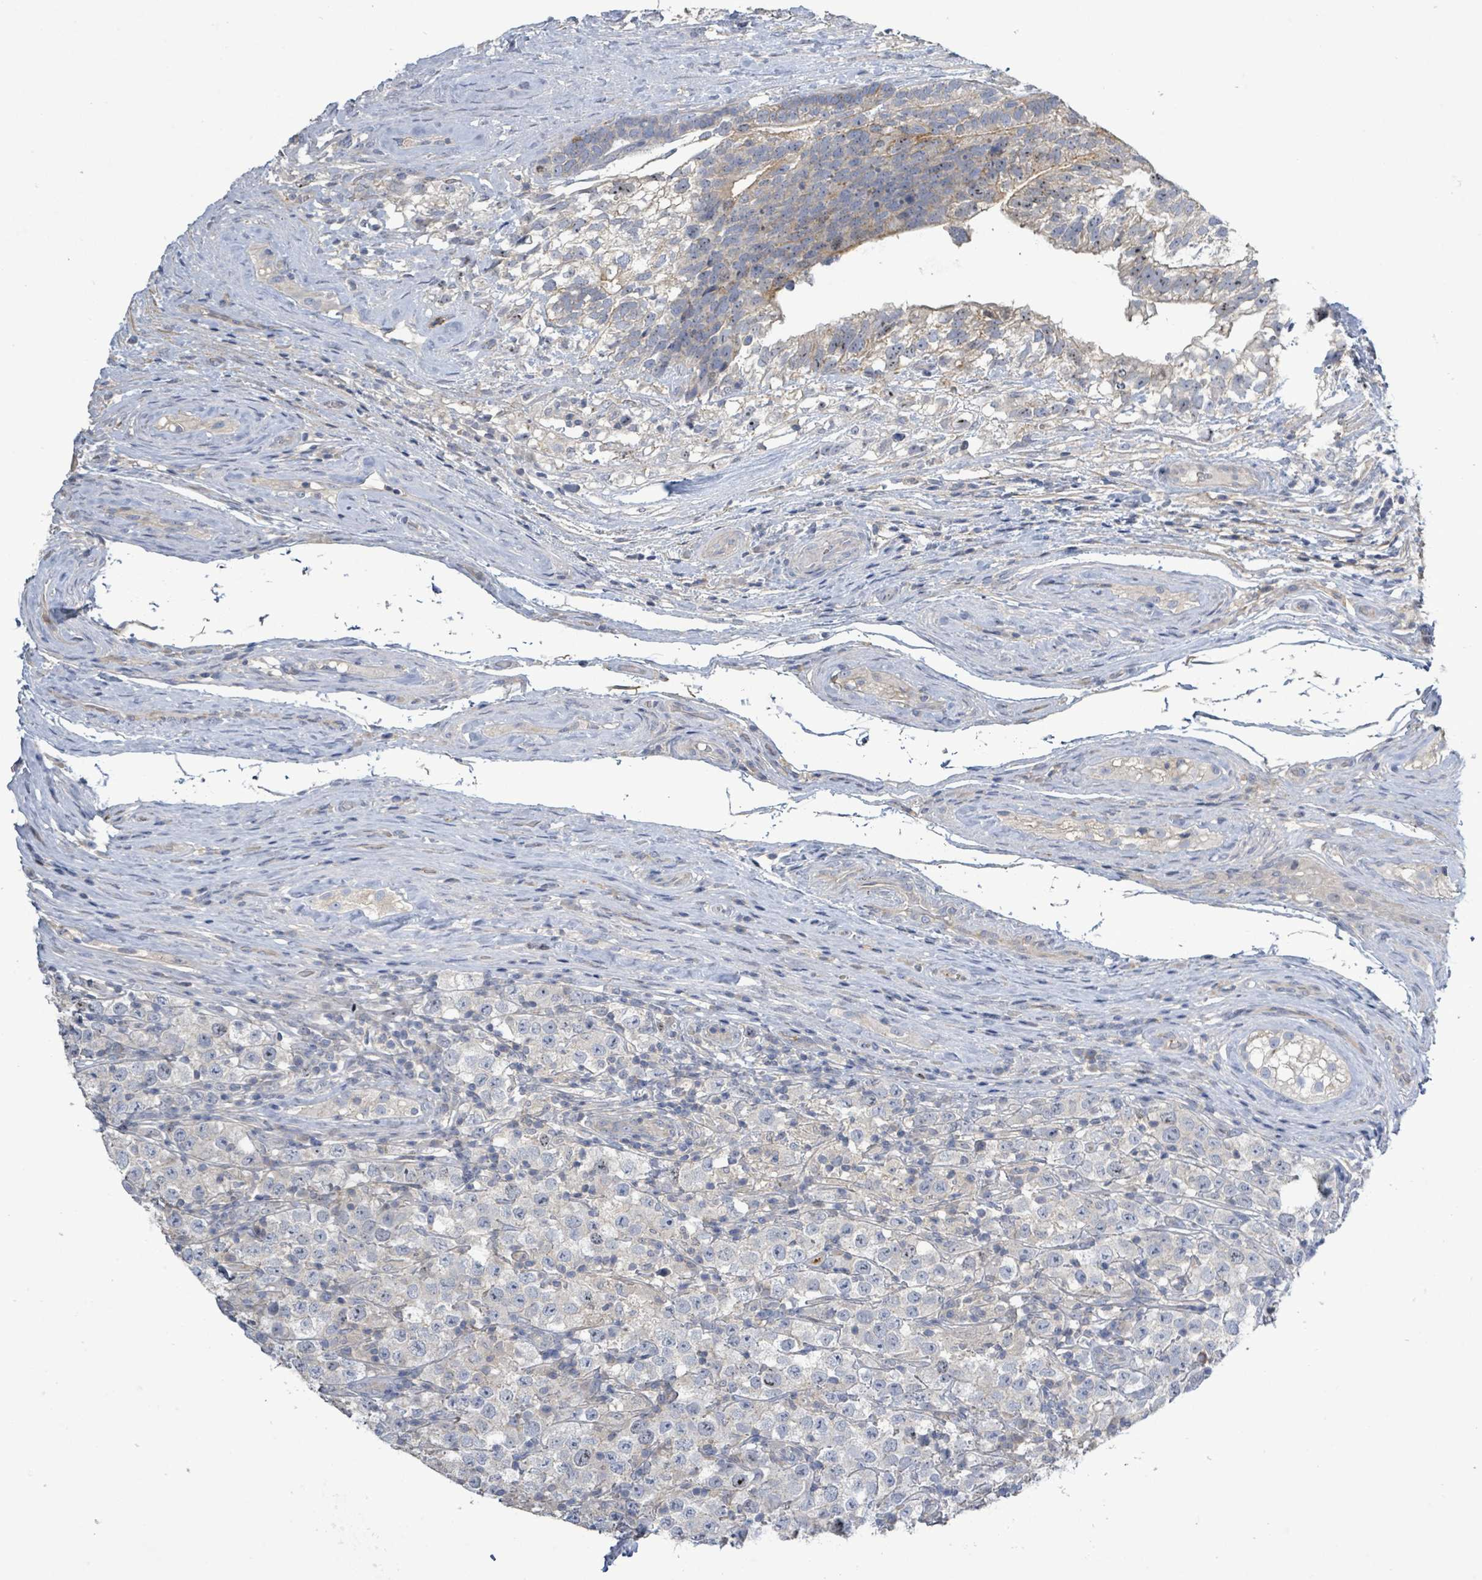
{"staining": {"intensity": "weak", "quantity": "<25%", "location": "cytoplasmic/membranous"}, "tissue": "testis cancer", "cell_type": "Tumor cells", "image_type": "cancer", "snomed": [{"axis": "morphology", "description": "Seminoma, NOS"}, {"axis": "morphology", "description": "Carcinoma, Embryonal, NOS"}, {"axis": "topography", "description": "Testis"}], "caption": "Immunohistochemistry (IHC) photomicrograph of testis cancer (seminoma) stained for a protein (brown), which displays no staining in tumor cells.", "gene": "KRAS", "patient": {"sex": "male", "age": 41}}